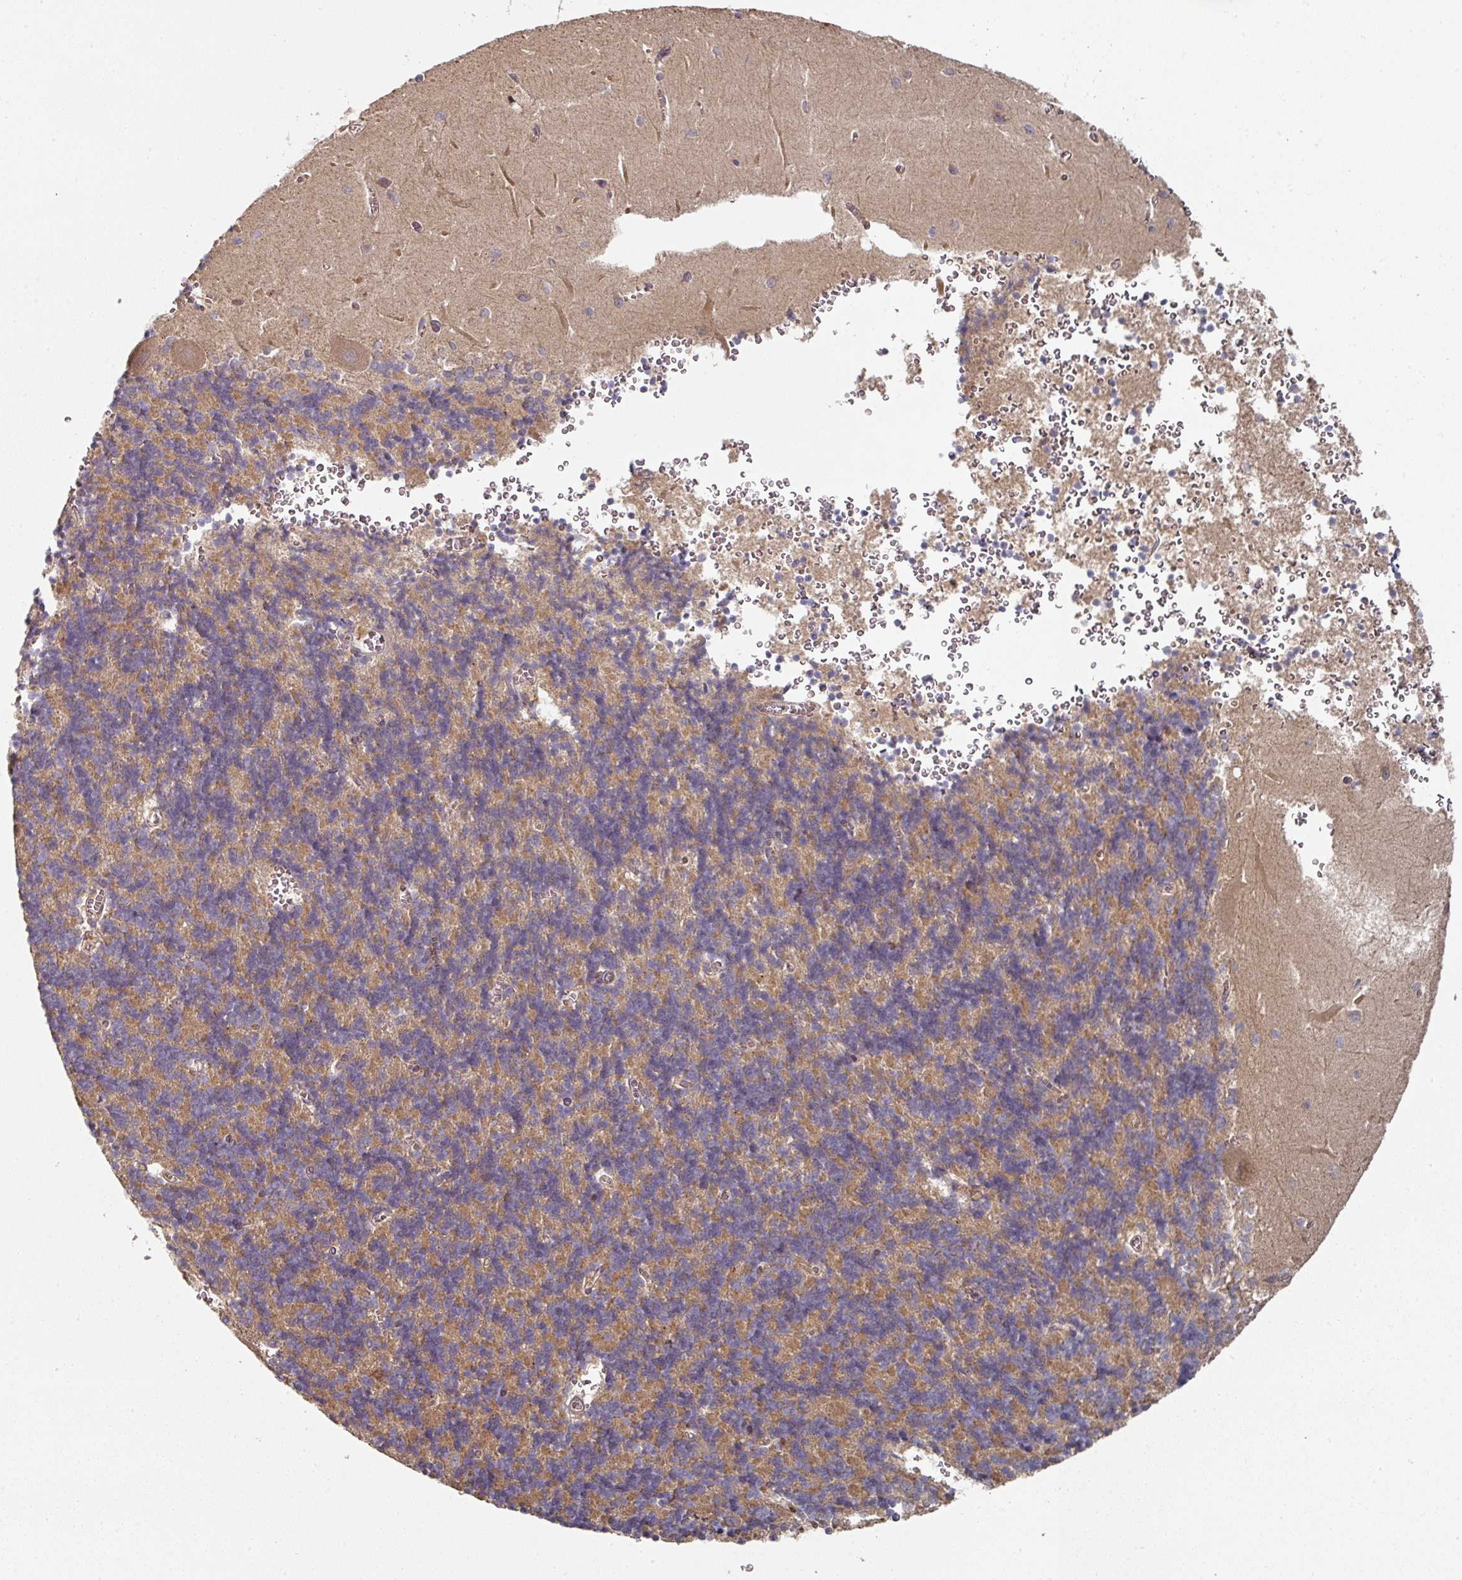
{"staining": {"intensity": "moderate", "quantity": ">75%", "location": "cytoplasmic/membranous"}, "tissue": "cerebellum", "cell_type": "Cells in granular layer", "image_type": "normal", "snomed": [{"axis": "morphology", "description": "Normal tissue, NOS"}, {"axis": "topography", "description": "Cerebellum"}], "caption": "IHC photomicrograph of unremarkable cerebellum: cerebellum stained using immunohistochemistry reveals medium levels of moderate protein expression localized specifically in the cytoplasmic/membranous of cells in granular layer, appearing as a cytoplasmic/membranous brown color.", "gene": "DNAJC7", "patient": {"sex": "male", "age": 37}}